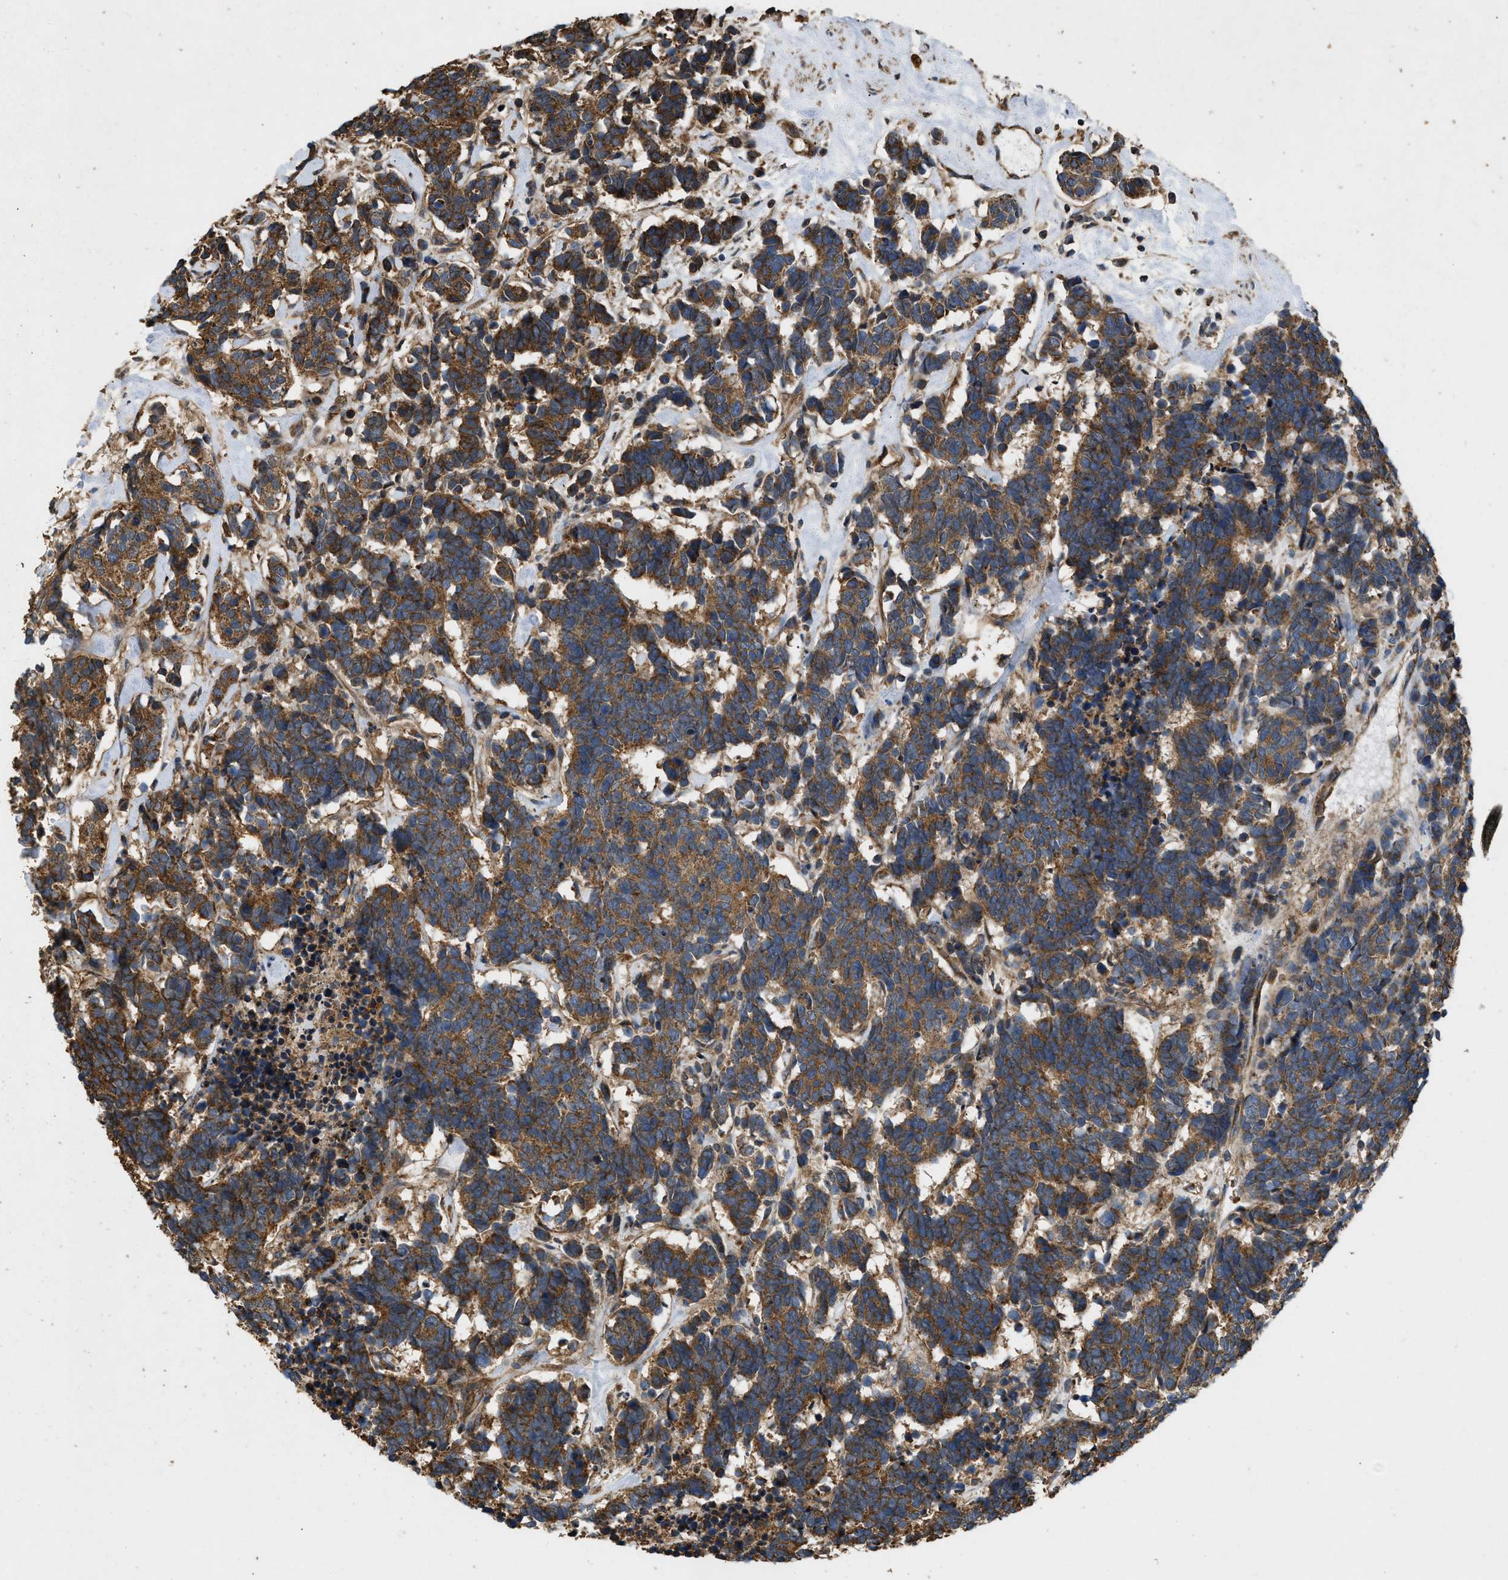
{"staining": {"intensity": "strong", "quantity": ">75%", "location": "cytoplasmic/membranous"}, "tissue": "carcinoid", "cell_type": "Tumor cells", "image_type": "cancer", "snomed": [{"axis": "morphology", "description": "Carcinoma, NOS"}, {"axis": "morphology", "description": "Carcinoid, malignant, NOS"}, {"axis": "topography", "description": "Urinary bladder"}], "caption": "Immunohistochemistry (IHC) image of human carcinoma stained for a protein (brown), which reveals high levels of strong cytoplasmic/membranous staining in about >75% of tumor cells.", "gene": "GNB4", "patient": {"sex": "male", "age": 57}}